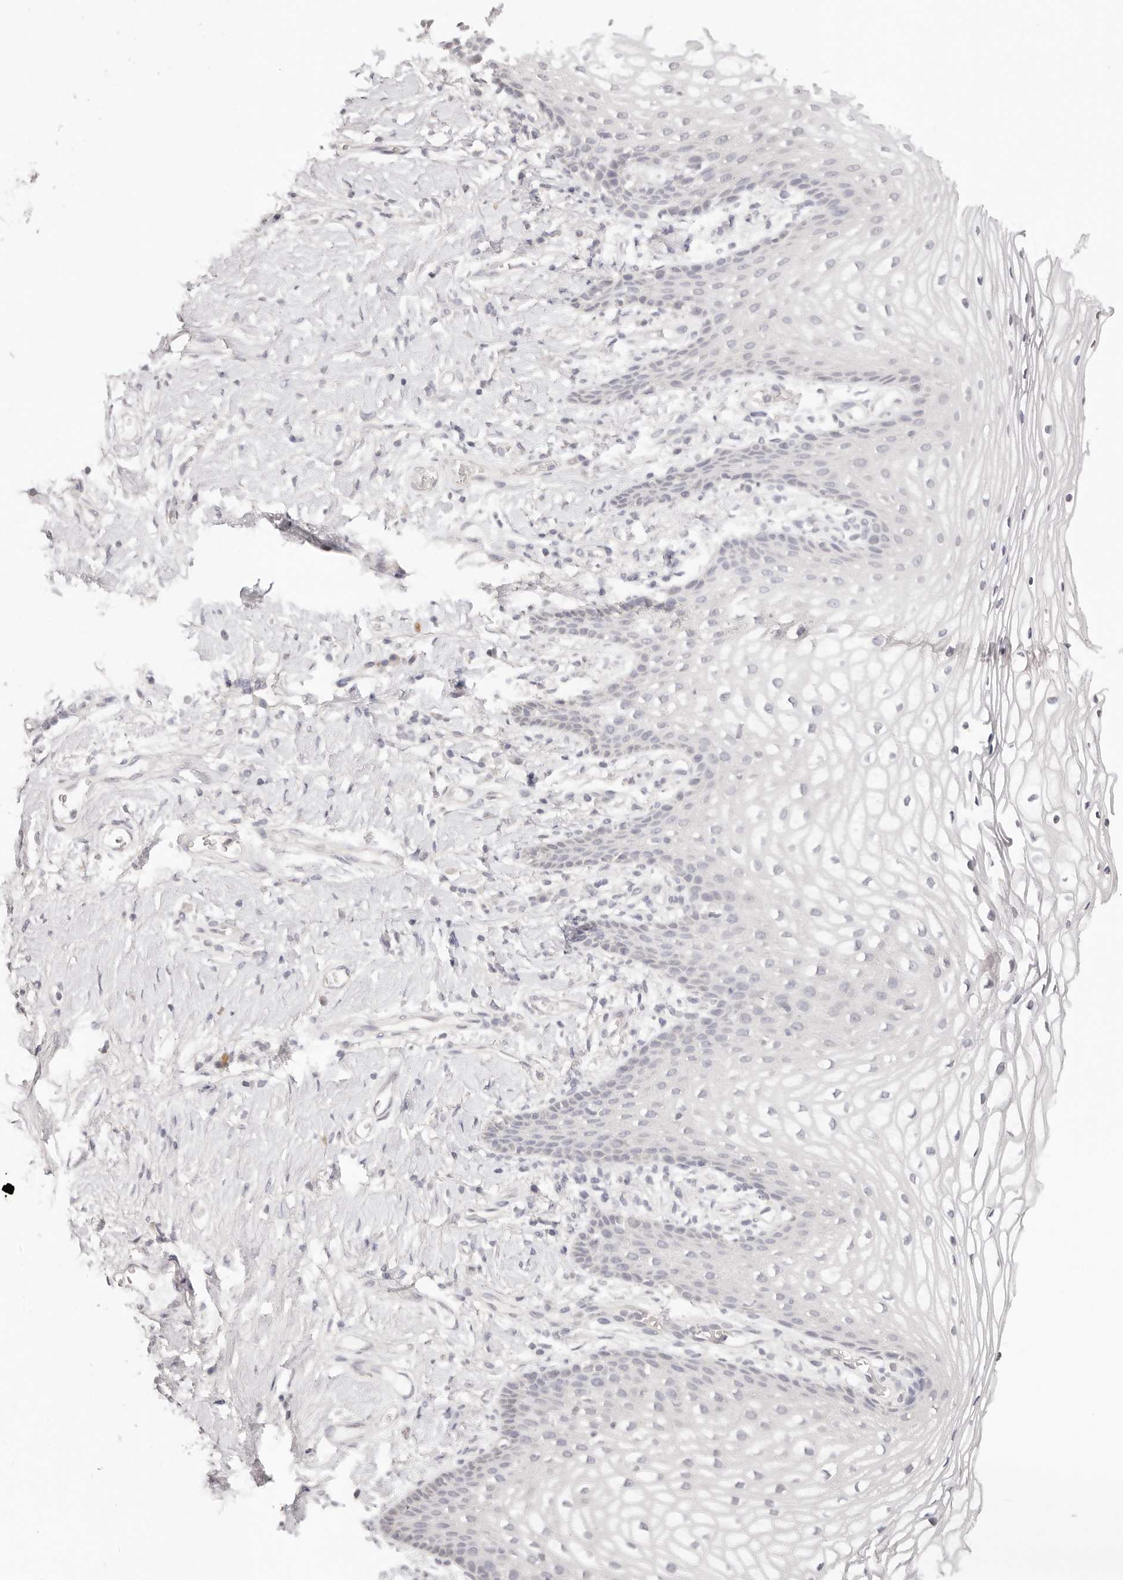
{"staining": {"intensity": "negative", "quantity": "none", "location": "none"}, "tissue": "vagina", "cell_type": "Squamous epithelial cells", "image_type": "normal", "snomed": [{"axis": "morphology", "description": "Normal tissue, NOS"}, {"axis": "topography", "description": "Vagina"}], "caption": "DAB immunohistochemical staining of normal vagina demonstrates no significant expression in squamous epithelial cells.", "gene": "GGPS1", "patient": {"sex": "female", "age": 60}}